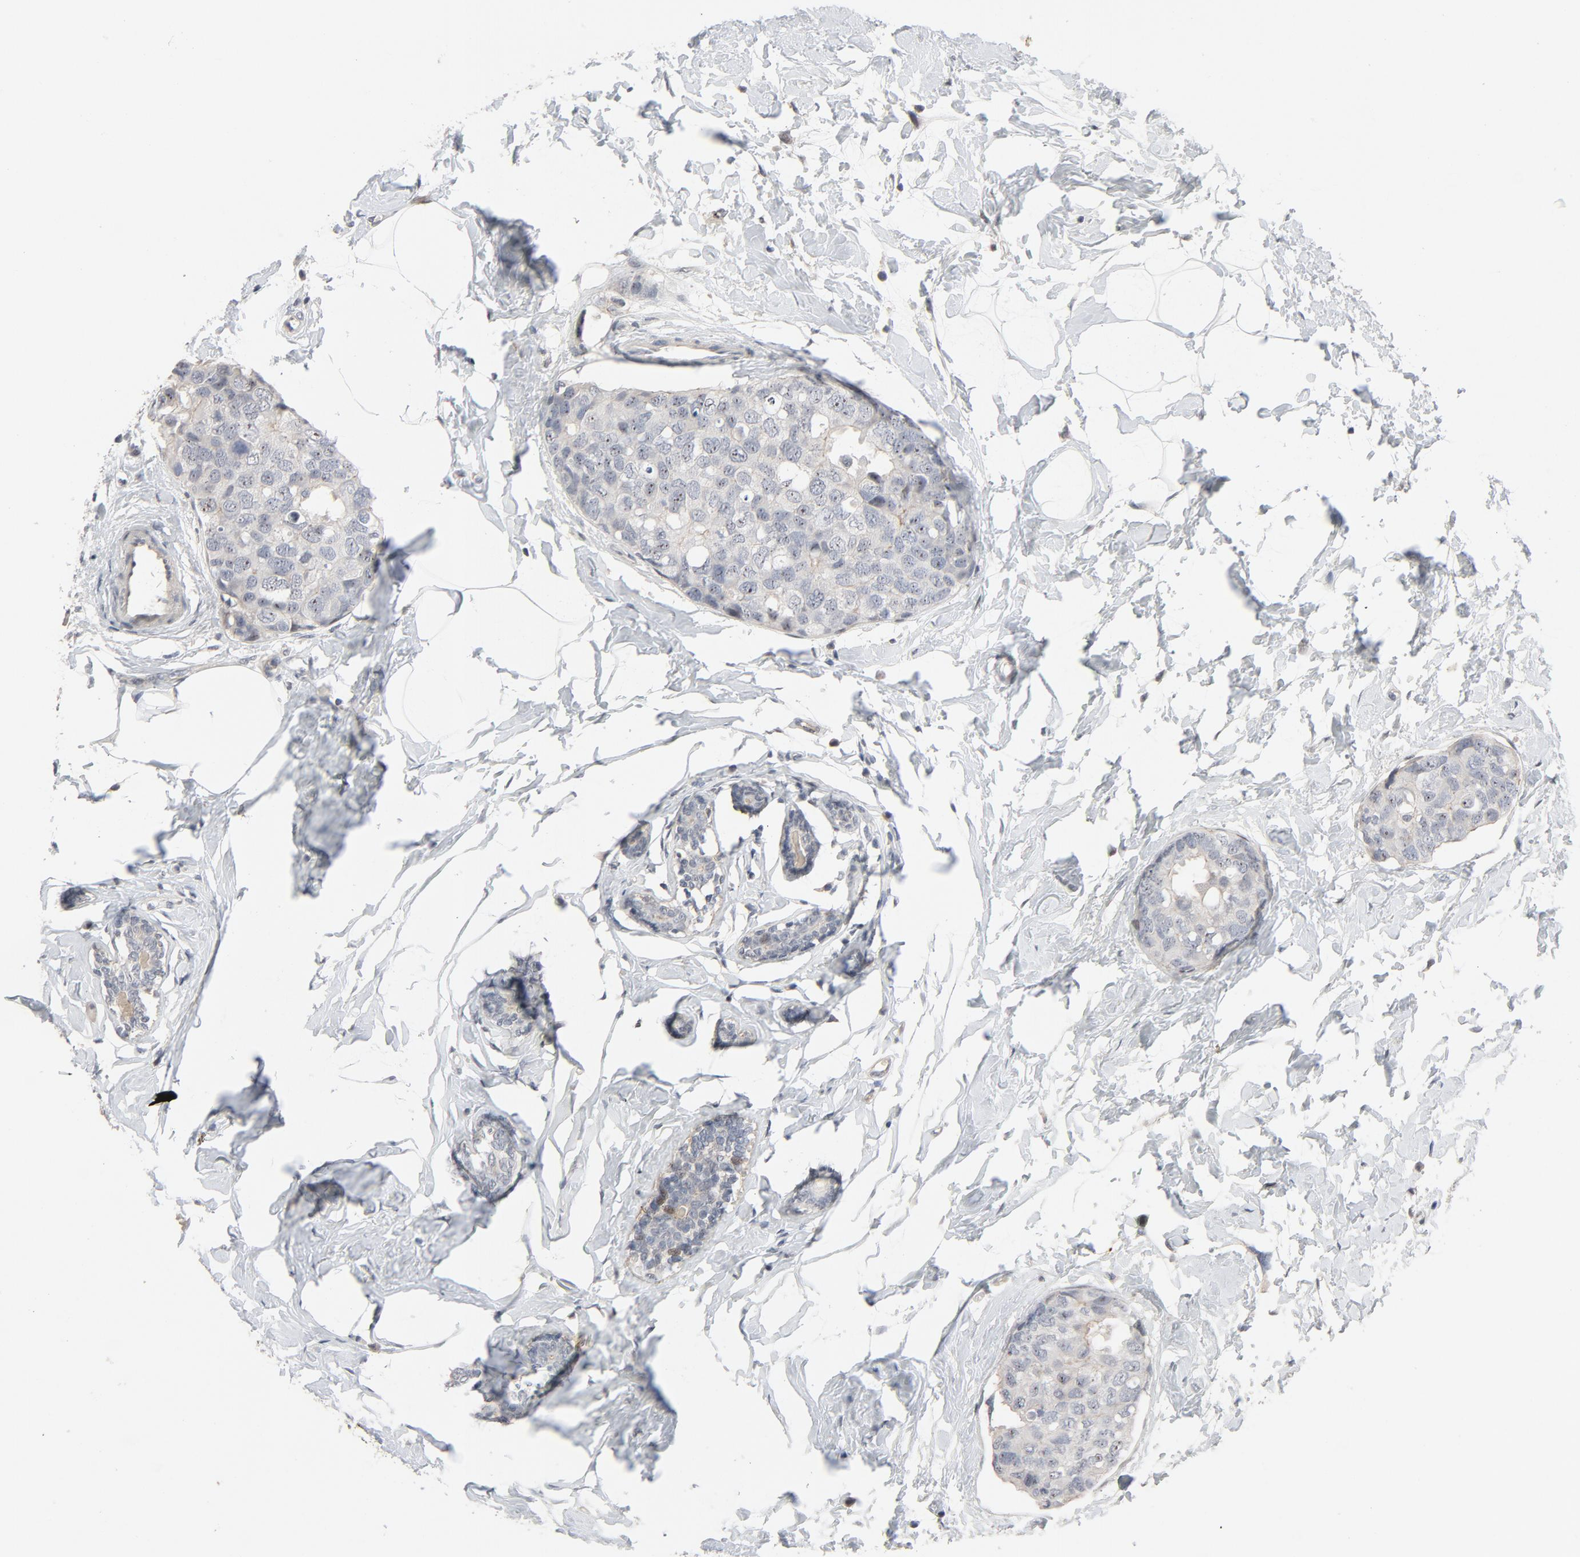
{"staining": {"intensity": "negative", "quantity": "none", "location": "none"}, "tissue": "breast cancer", "cell_type": "Tumor cells", "image_type": "cancer", "snomed": [{"axis": "morphology", "description": "Normal tissue, NOS"}, {"axis": "morphology", "description": "Duct carcinoma"}, {"axis": "topography", "description": "Breast"}], "caption": "Breast cancer stained for a protein using IHC demonstrates no staining tumor cells.", "gene": "FSCB", "patient": {"sex": "female", "age": 50}}